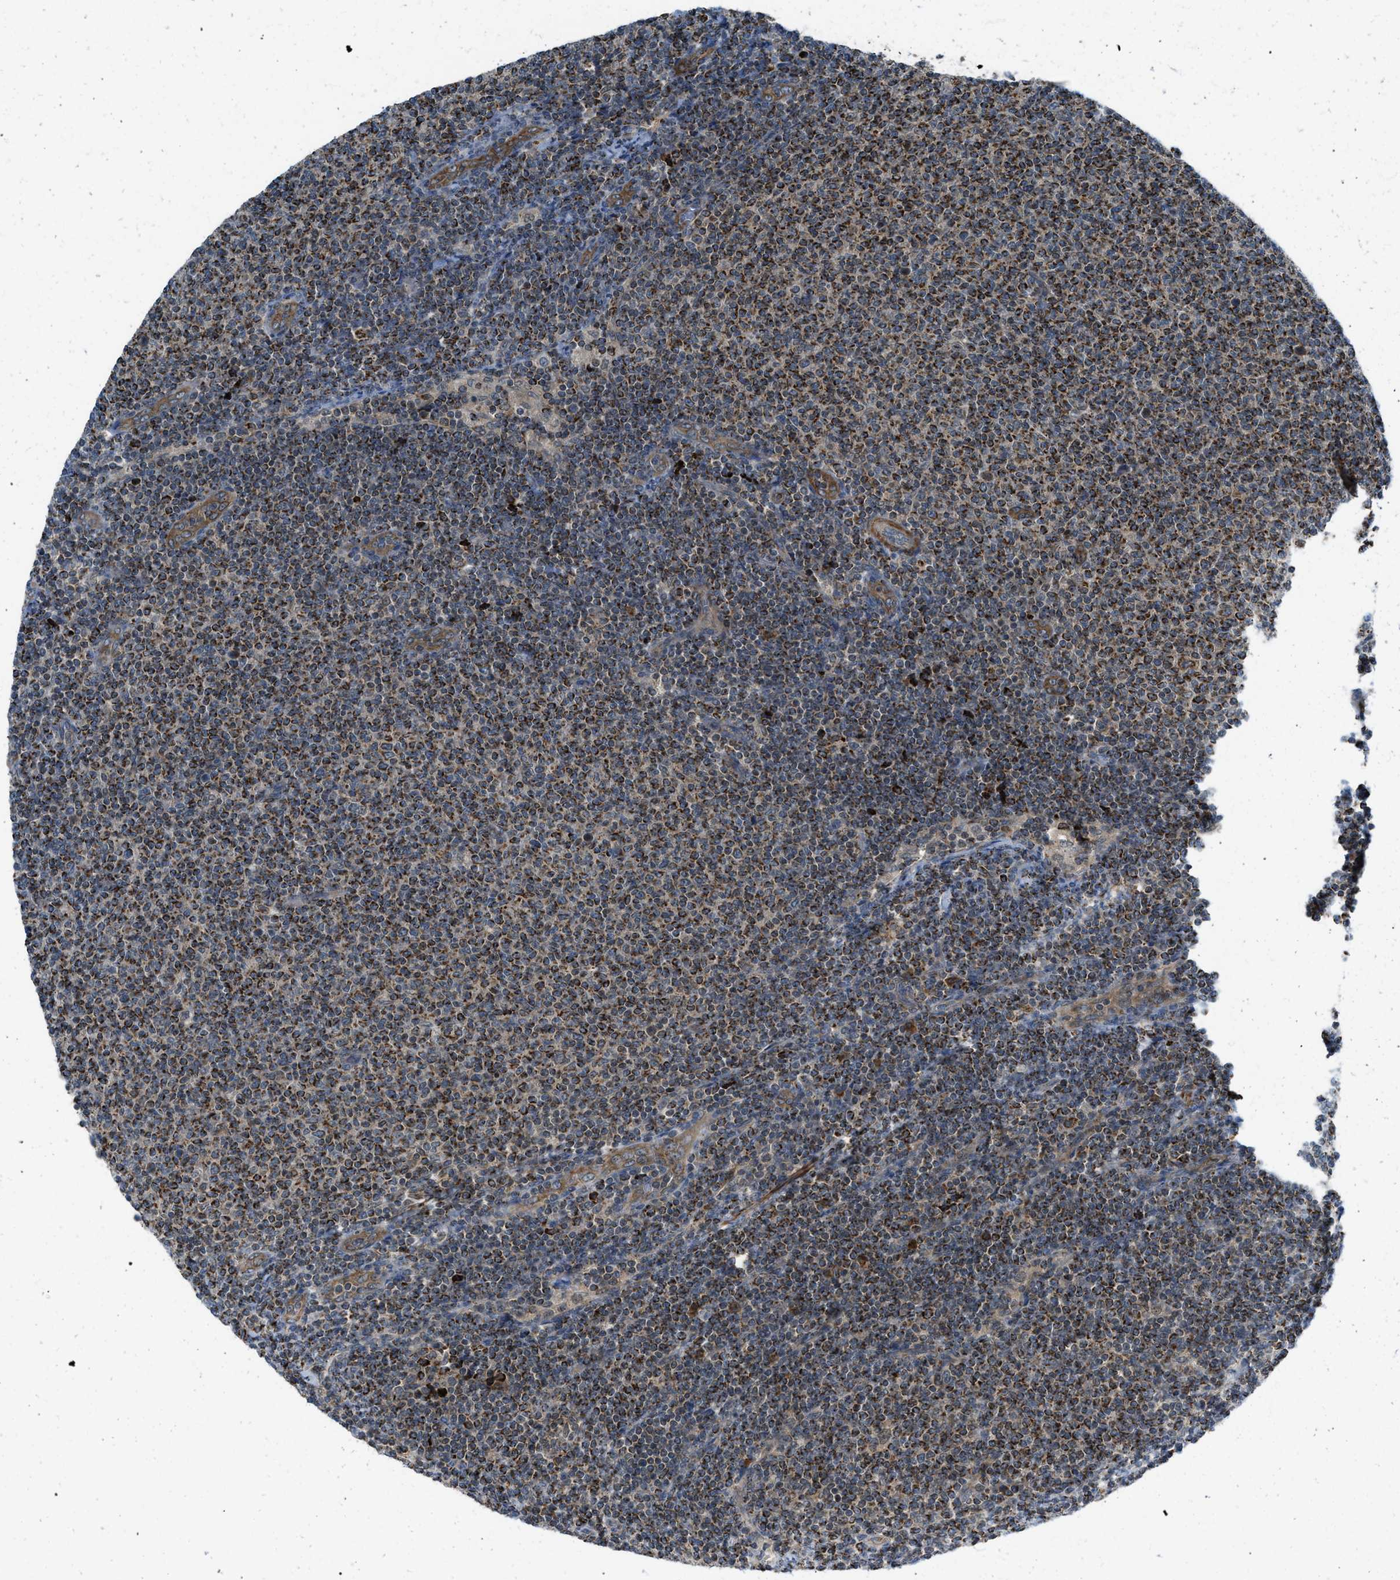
{"staining": {"intensity": "strong", "quantity": ">75%", "location": "cytoplasmic/membranous"}, "tissue": "lymphoma", "cell_type": "Tumor cells", "image_type": "cancer", "snomed": [{"axis": "morphology", "description": "Malignant lymphoma, non-Hodgkin's type, Low grade"}, {"axis": "topography", "description": "Lymph node"}], "caption": "This is a photomicrograph of immunohistochemistry staining of low-grade malignant lymphoma, non-Hodgkin's type, which shows strong staining in the cytoplasmic/membranous of tumor cells.", "gene": "SESN2", "patient": {"sex": "male", "age": 66}}